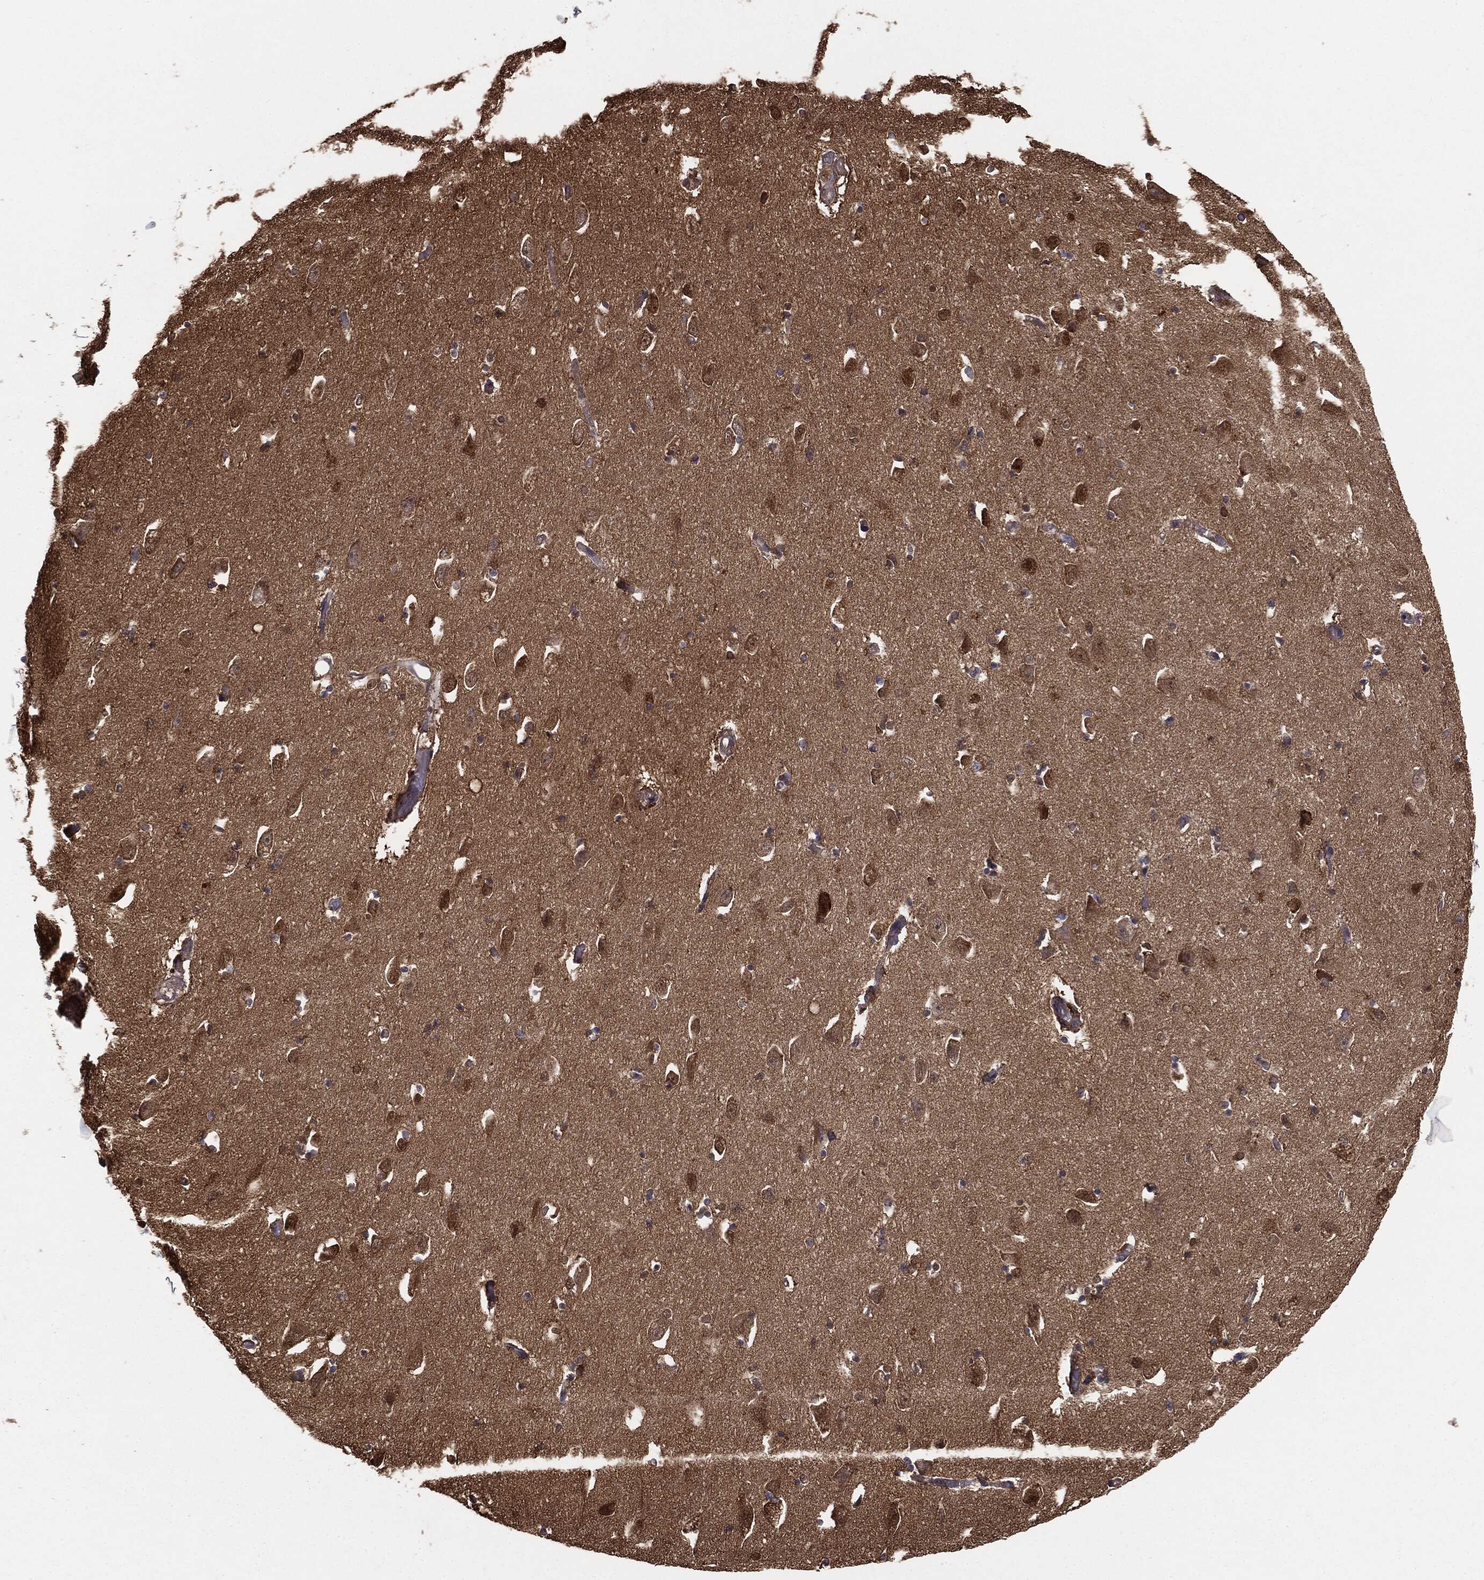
{"staining": {"intensity": "negative", "quantity": "none", "location": "none"}, "tissue": "hippocampus", "cell_type": "Glial cells", "image_type": "normal", "snomed": [{"axis": "morphology", "description": "Normal tissue, NOS"}, {"axis": "topography", "description": "Lateral ventricle wall"}, {"axis": "topography", "description": "Hippocampus"}], "caption": "Immunohistochemistry (IHC) micrograph of unremarkable hippocampus stained for a protein (brown), which displays no expression in glial cells.", "gene": "NME1", "patient": {"sex": "female", "age": 63}}